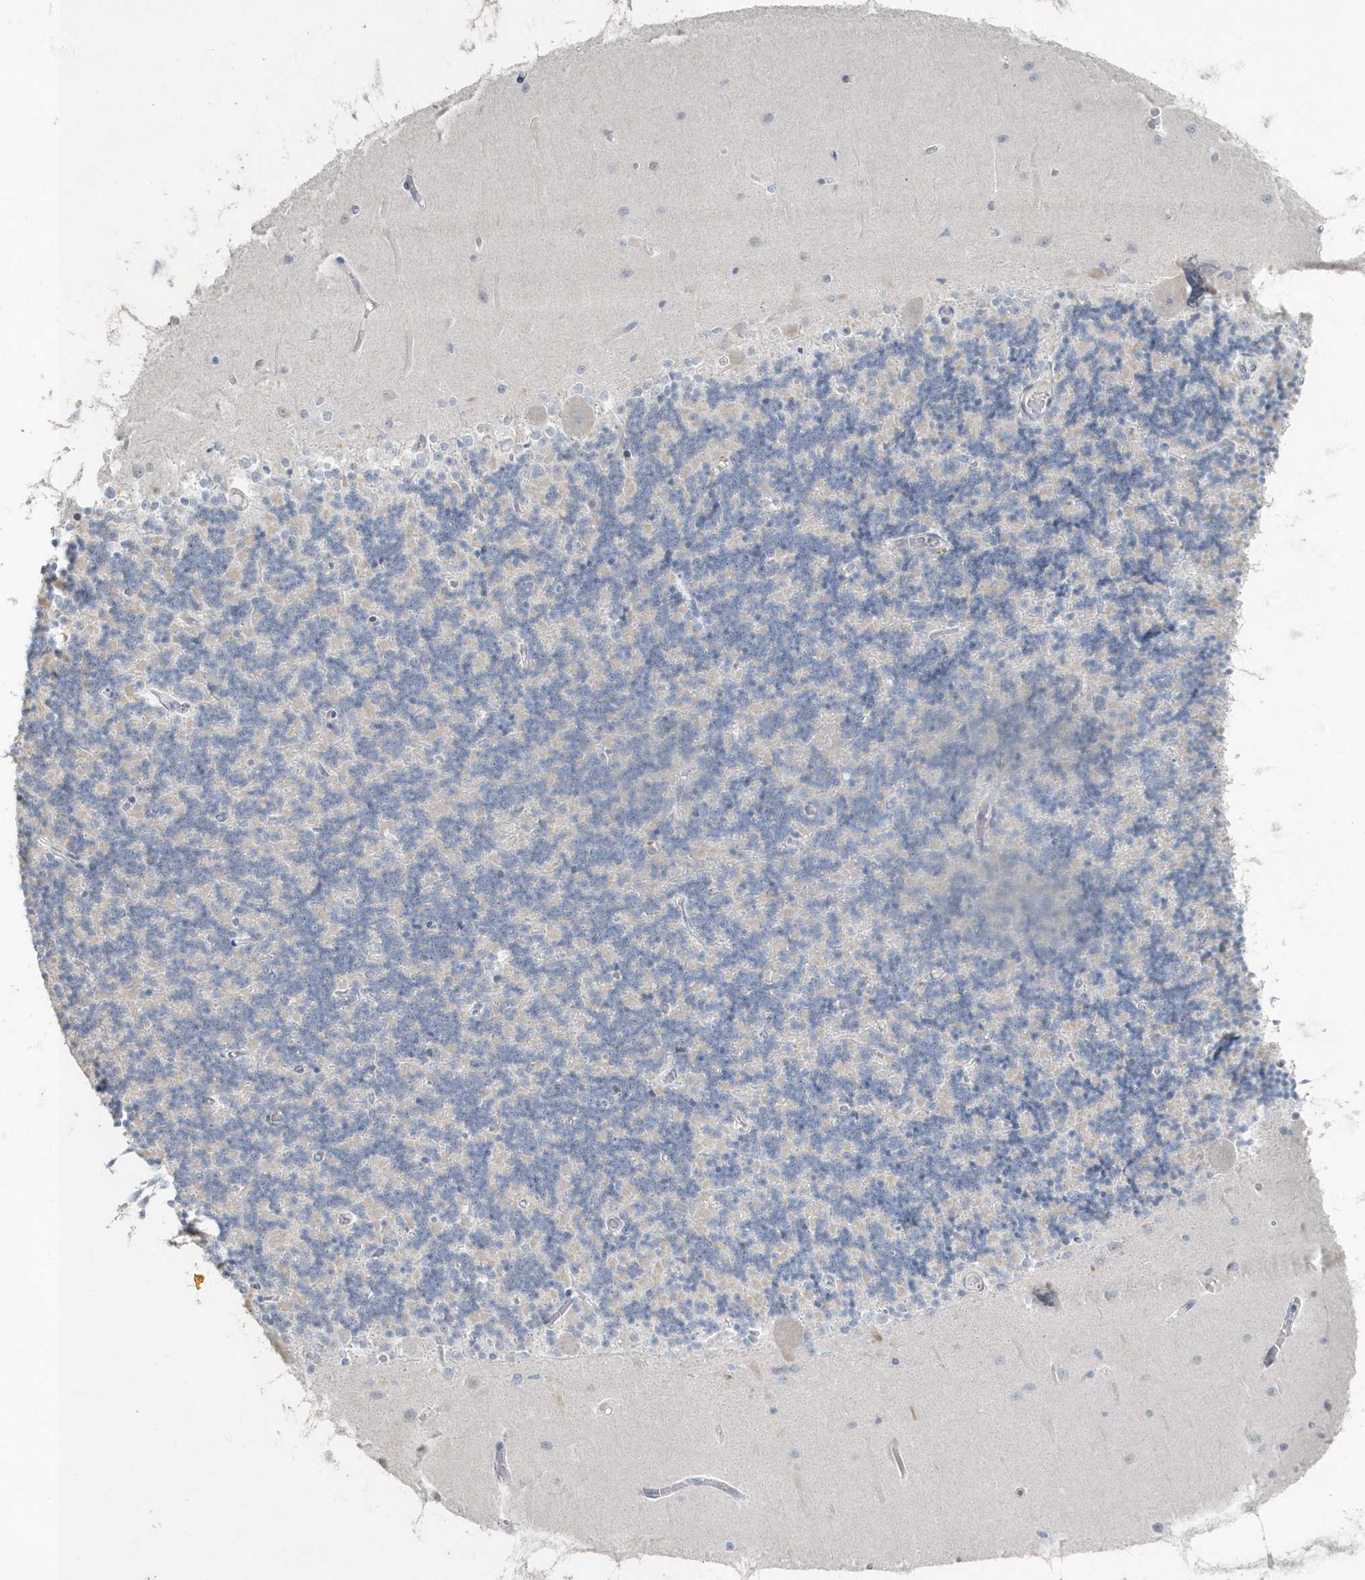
{"staining": {"intensity": "negative", "quantity": "none", "location": "none"}, "tissue": "cerebellum", "cell_type": "Cells in granular layer", "image_type": "normal", "snomed": [{"axis": "morphology", "description": "Normal tissue, NOS"}, {"axis": "topography", "description": "Cerebellum"}], "caption": "Micrograph shows no protein staining in cells in granular layer of benign cerebellum.", "gene": "MYOT", "patient": {"sex": "male", "age": 37}}